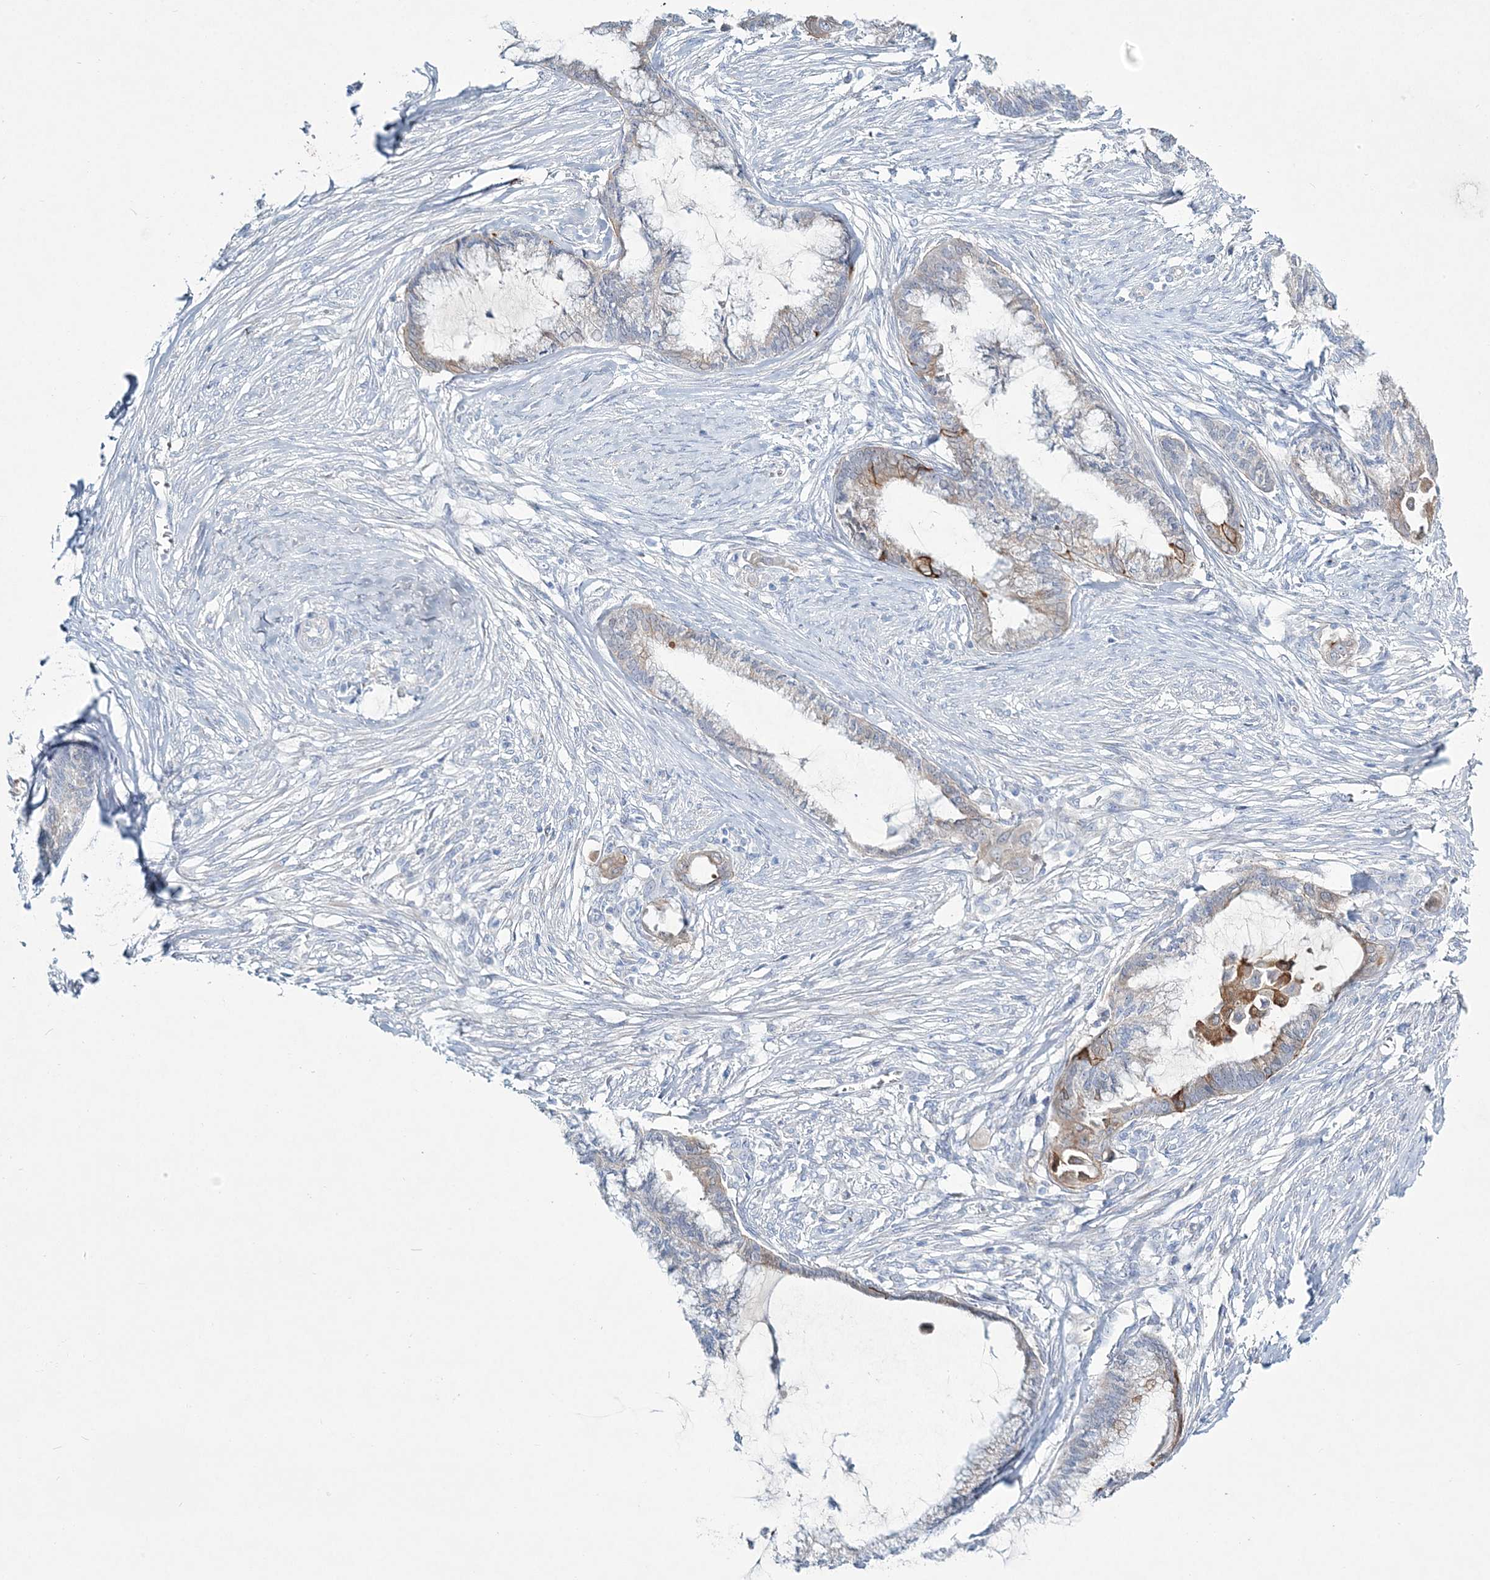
{"staining": {"intensity": "moderate", "quantity": "25%-75%", "location": "cytoplasmic/membranous"}, "tissue": "endometrial cancer", "cell_type": "Tumor cells", "image_type": "cancer", "snomed": [{"axis": "morphology", "description": "Adenocarcinoma, NOS"}, {"axis": "topography", "description": "Endometrium"}], "caption": "Endometrial cancer (adenocarcinoma) stained with immunohistochemistry reveals moderate cytoplasmic/membranous positivity in about 25%-75% of tumor cells. (Brightfield microscopy of DAB IHC at high magnification).", "gene": "ADGRL1", "patient": {"sex": "female", "age": 86}}